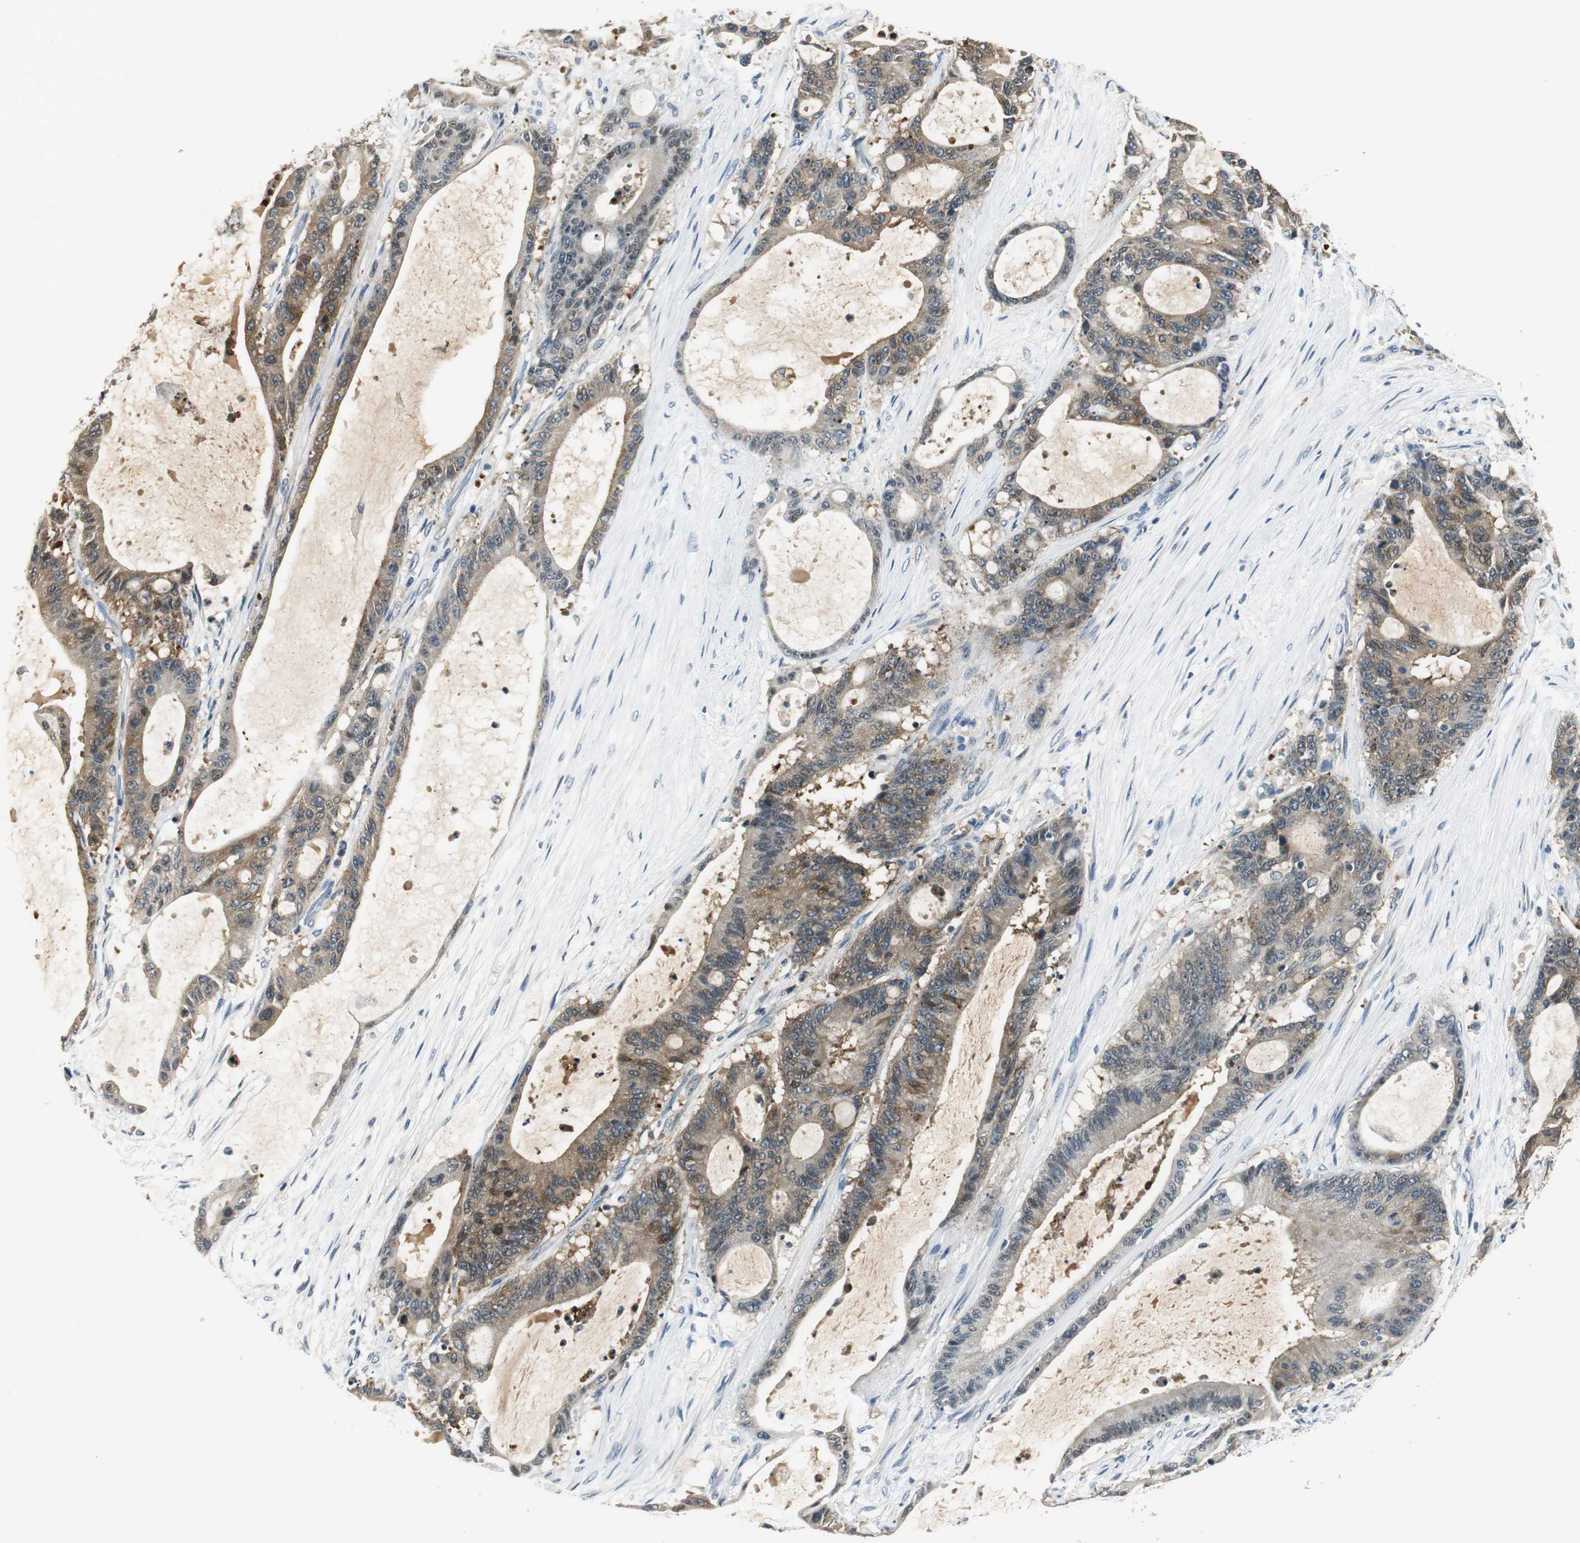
{"staining": {"intensity": "strong", "quantity": ">75%", "location": "cytoplasmic/membranous"}, "tissue": "liver cancer", "cell_type": "Tumor cells", "image_type": "cancer", "snomed": [{"axis": "morphology", "description": "Cholangiocarcinoma"}, {"axis": "topography", "description": "Liver"}], "caption": "The histopathology image displays staining of liver cholangiocarcinoma, revealing strong cytoplasmic/membranous protein staining (brown color) within tumor cells.", "gene": "ME1", "patient": {"sex": "female", "age": 73}}